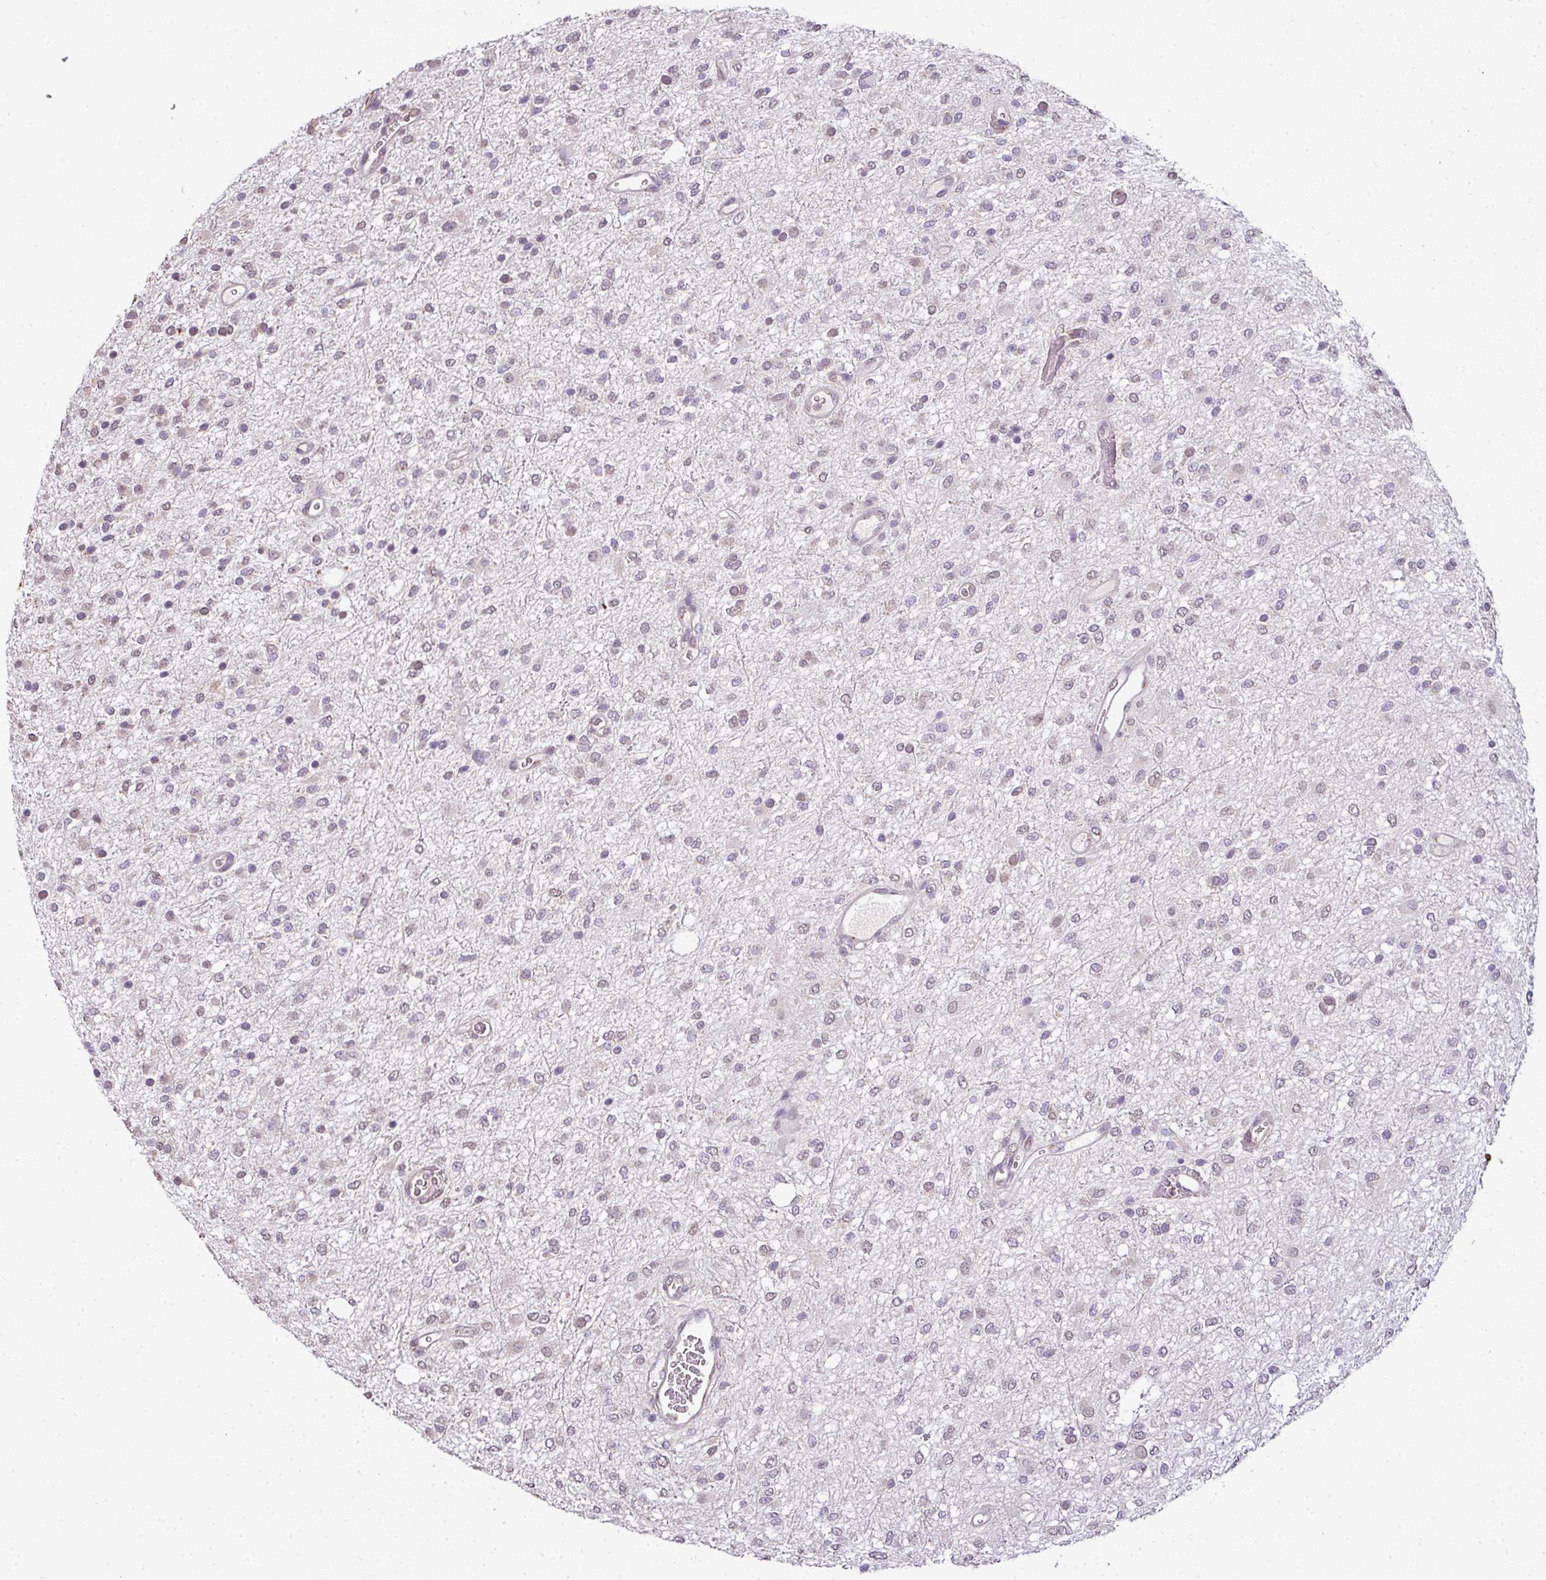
{"staining": {"intensity": "negative", "quantity": "none", "location": "none"}, "tissue": "glioma", "cell_type": "Tumor cells", "image_type": "cancer", "snomed": [{"axis": "morphology", "description": "Glioma, malignant, Low grade"}, {"axis": "topography", "description": "Cerebellum"}], "caption": "Tumor cells are negative for brown protein staining in malignant low-grade glioma.", "gene": "JPH2", "patient": {"sex": "female", "age": 5}}